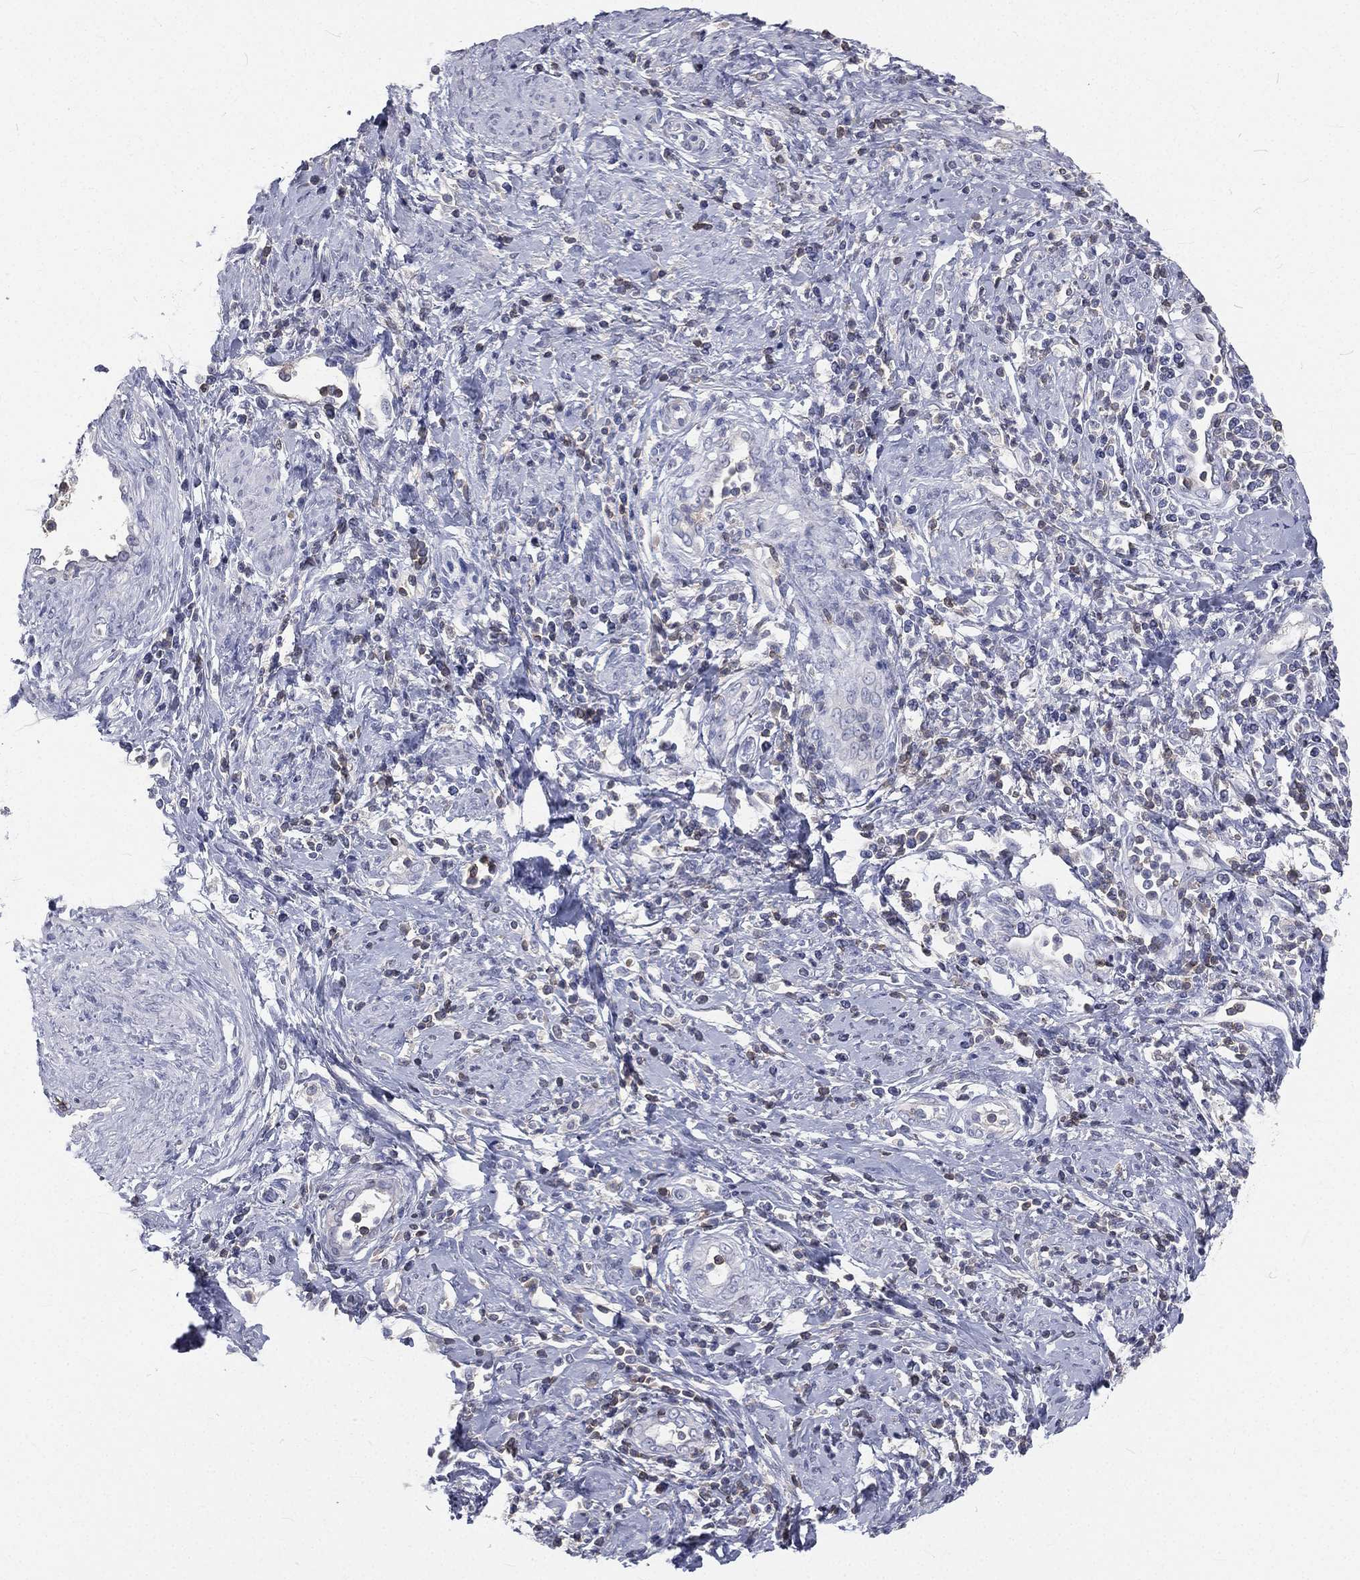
{"staining": {"intensity": "negative", "quantity": "none", "location": "none"}, "tissue": "cervical cancer", "cell_type": "Tumor cells", "image_type": "cancer", "snomed": [{"axis": "morphology", "description": "Squamous cell carcinoma, NOS"}, {"axis": "topography", "description": "Cervix"}], "caption": "High power microscopy histopathology image of an IHC histopathology image of squamous cell carcinoma (cervical), revealing no significant positivity in tumor cells.", "gene": "CD3D", "patient": {"sex": "female", "age": 26}}